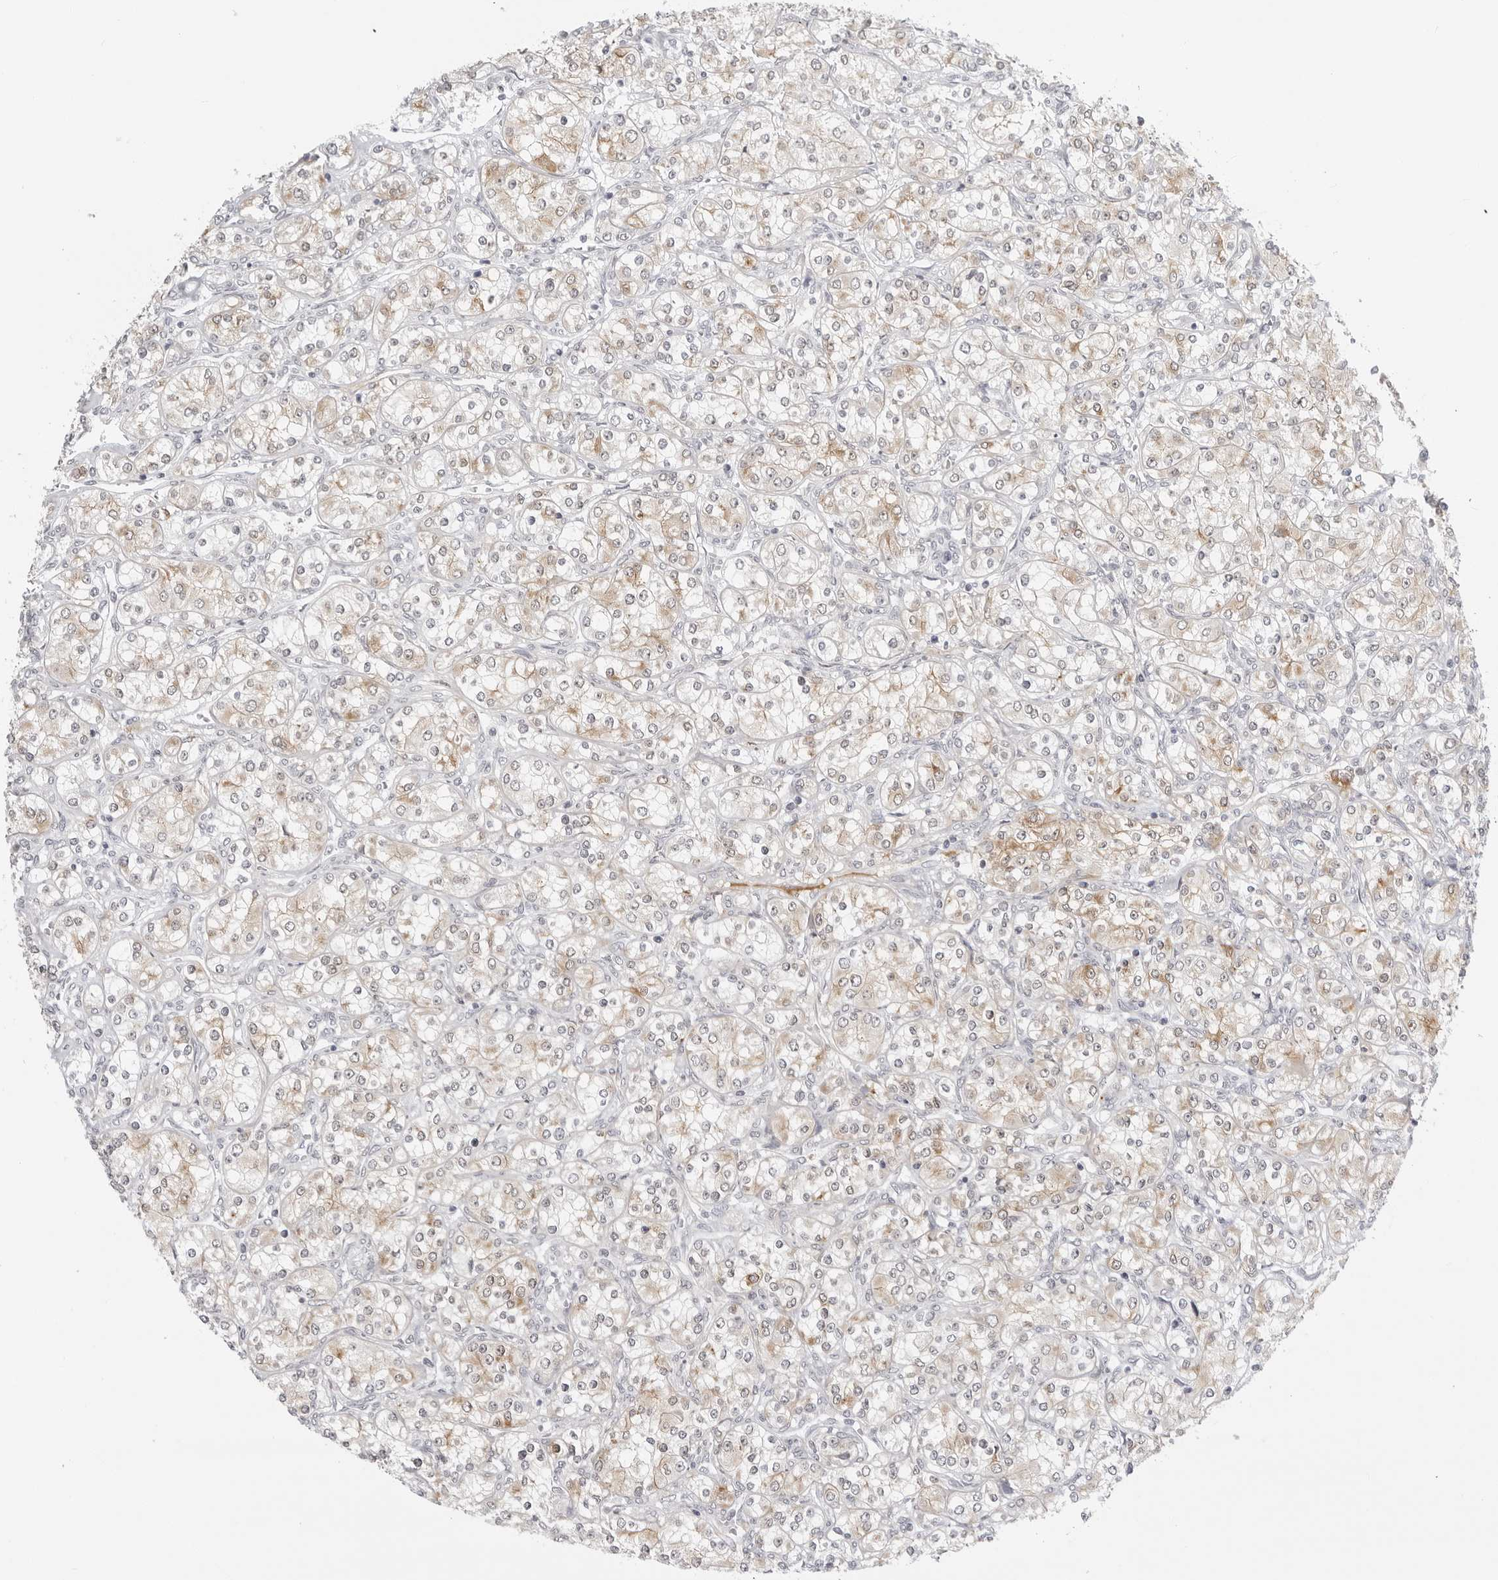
{"staining": {"intensity": "moderate", "quantity": "25%-75%", "location": "cytoplasmic/membranous"}, "tissue": "renal cancer", "cell_type": "Tumor cells", "image_type": "cancer", "snomed": [{"axis": "morphology", "description": "Adenocarcinoma, NOS"}, {"axis": "topography", "description": "Kidney"}], "caption": "A brown stain shows moderate cytoplasmic/membranous expression of a protein in human renal adenocarcinoma tumor cells.", "gene": "SERPINF2", "patient": {"sex": "male", "age": 77}}